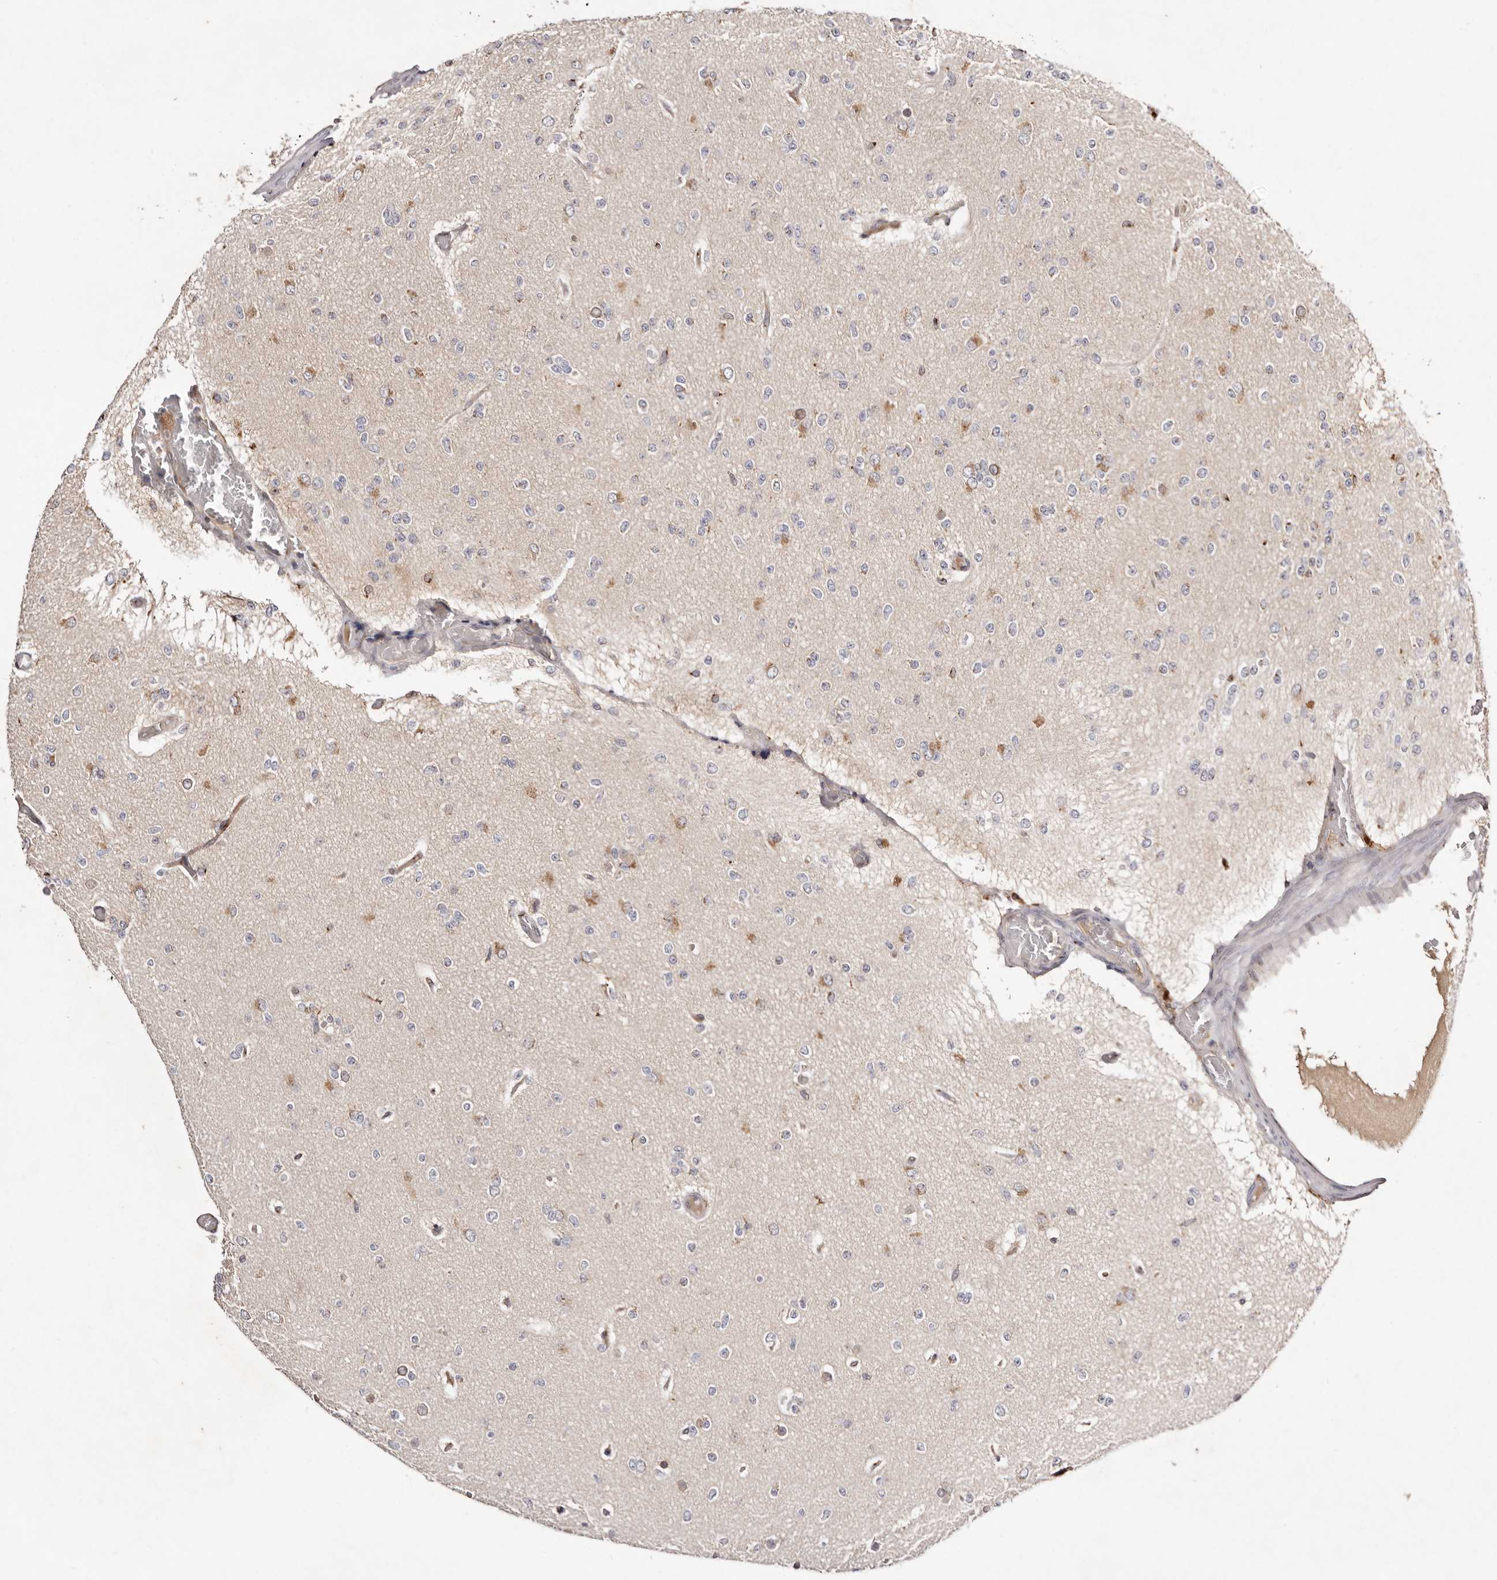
{"staining": {"intensity": "negative", "quantity": "none", "location": "none"}, "tissue": "glioma", "cell_type": "Tumor cells", "image_type": "cancer", "snomed": [{"axis": "morphology", "description": "Glioma, malignant, Low grade"}, {"axis": "topography", "description": "Brain"}], "caption": "Tumor cells show no significant protein expression in glioma.", "gene": "DACT2", "patient": {"sex": "female", "age": 22}}